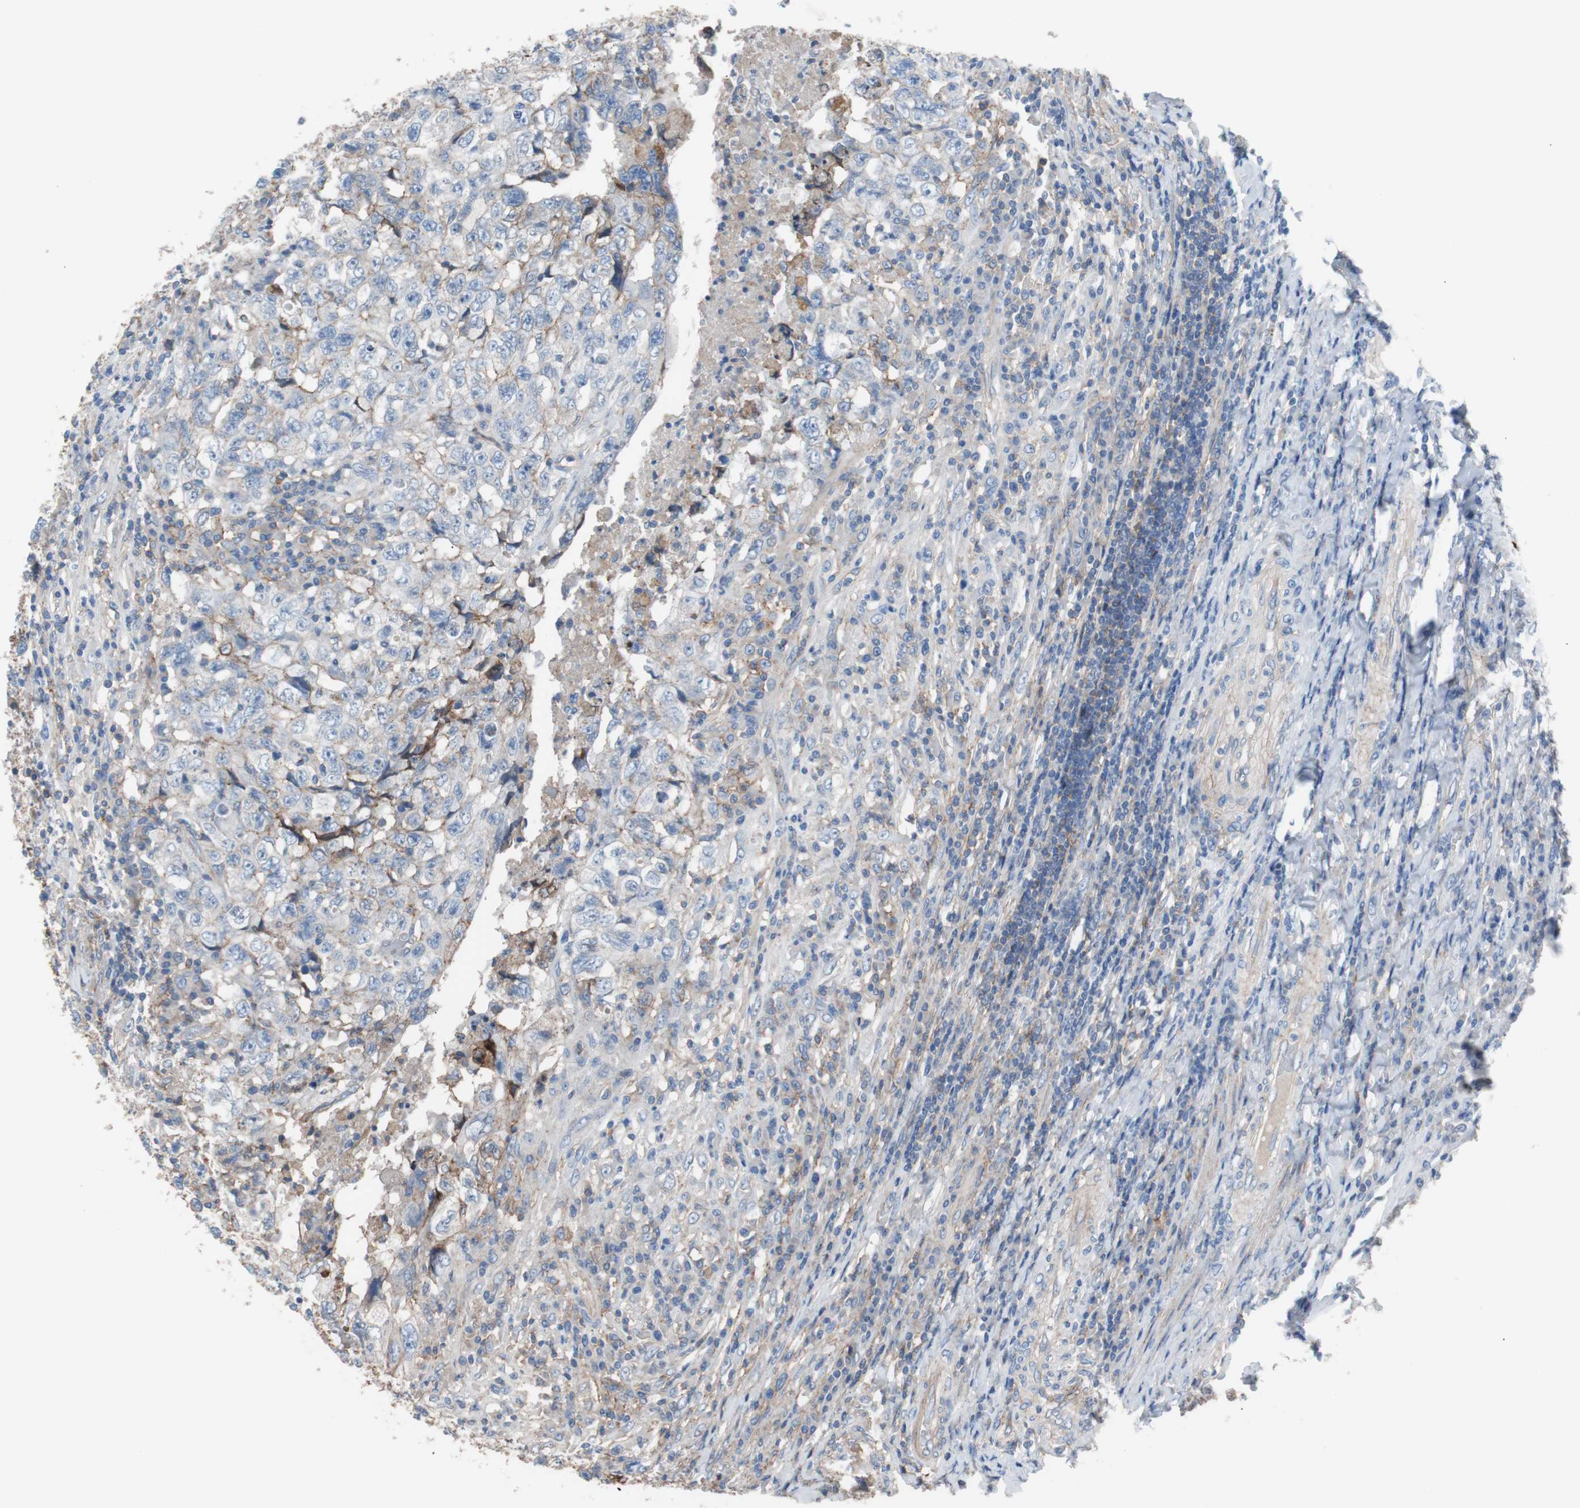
{"staining": {"intensity": "negative", "quantity": "none", "location": "none"}, "tissue": "testis cancer", "cell_type": "Tumor cells", "image_type": "cancer", "snomed": [{"axis": "morphology", "description": "Necrosis, NOS"}, {"axis": "morphology", "description": "Carcinoma, Embryonal, NOS"}, {"axis": "topography", "description": "Testis"}], "caption": "Tumor cells are negative for protein expression in human testis embryonal carcinoma. The staining is performed using DAB (3,3'-diaminobenzidine) brown chromogen with nuclei counter-stained in using hematoxylin.", "gene": "CD81", "patient": {"sex": "male", "age": 19}}